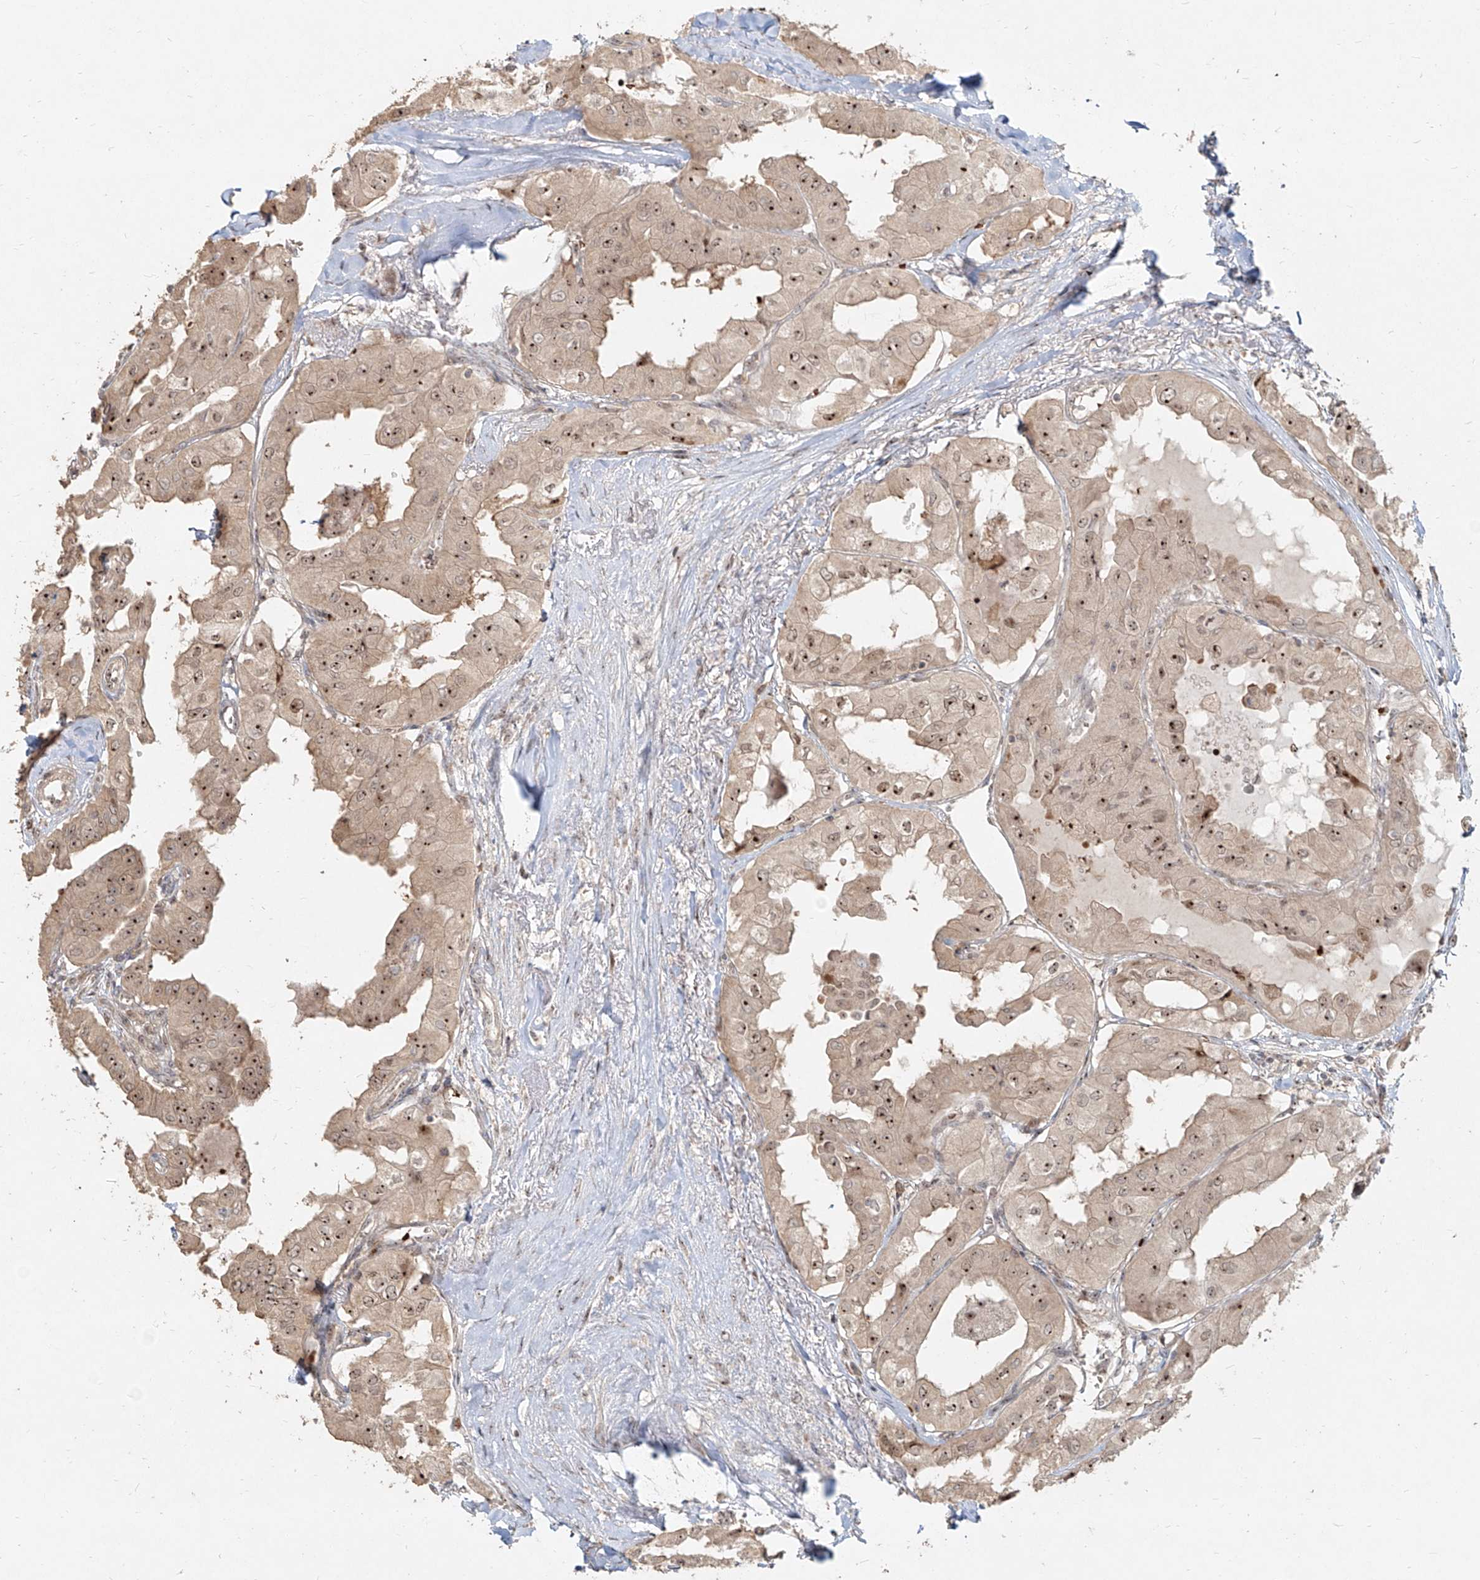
{"staining": {"intensity": "moderate", "quantity": ">75%", "location": "cytoplasmic/membranous,nuclear"}, "tissue": "thyroid cancer", "cell_type": "Tumor cells", "image_type": "cancer", "snomed": [{"axis": "morphology", "description": "Papillary adenocarcinoma, NOS"}, {"axis": "topography", "description": "Thyroid gland"}], "caption": "Moderate cytoplasmic/membranous and nuclear expression for a protein is present in approximately >75% of tumor cells of thyroid cancer (papillary adenocarcinoma) using immunohistochemistry (IHC).", "gene": "BYSL", "patient": {"sex": "female", "age": 59}}